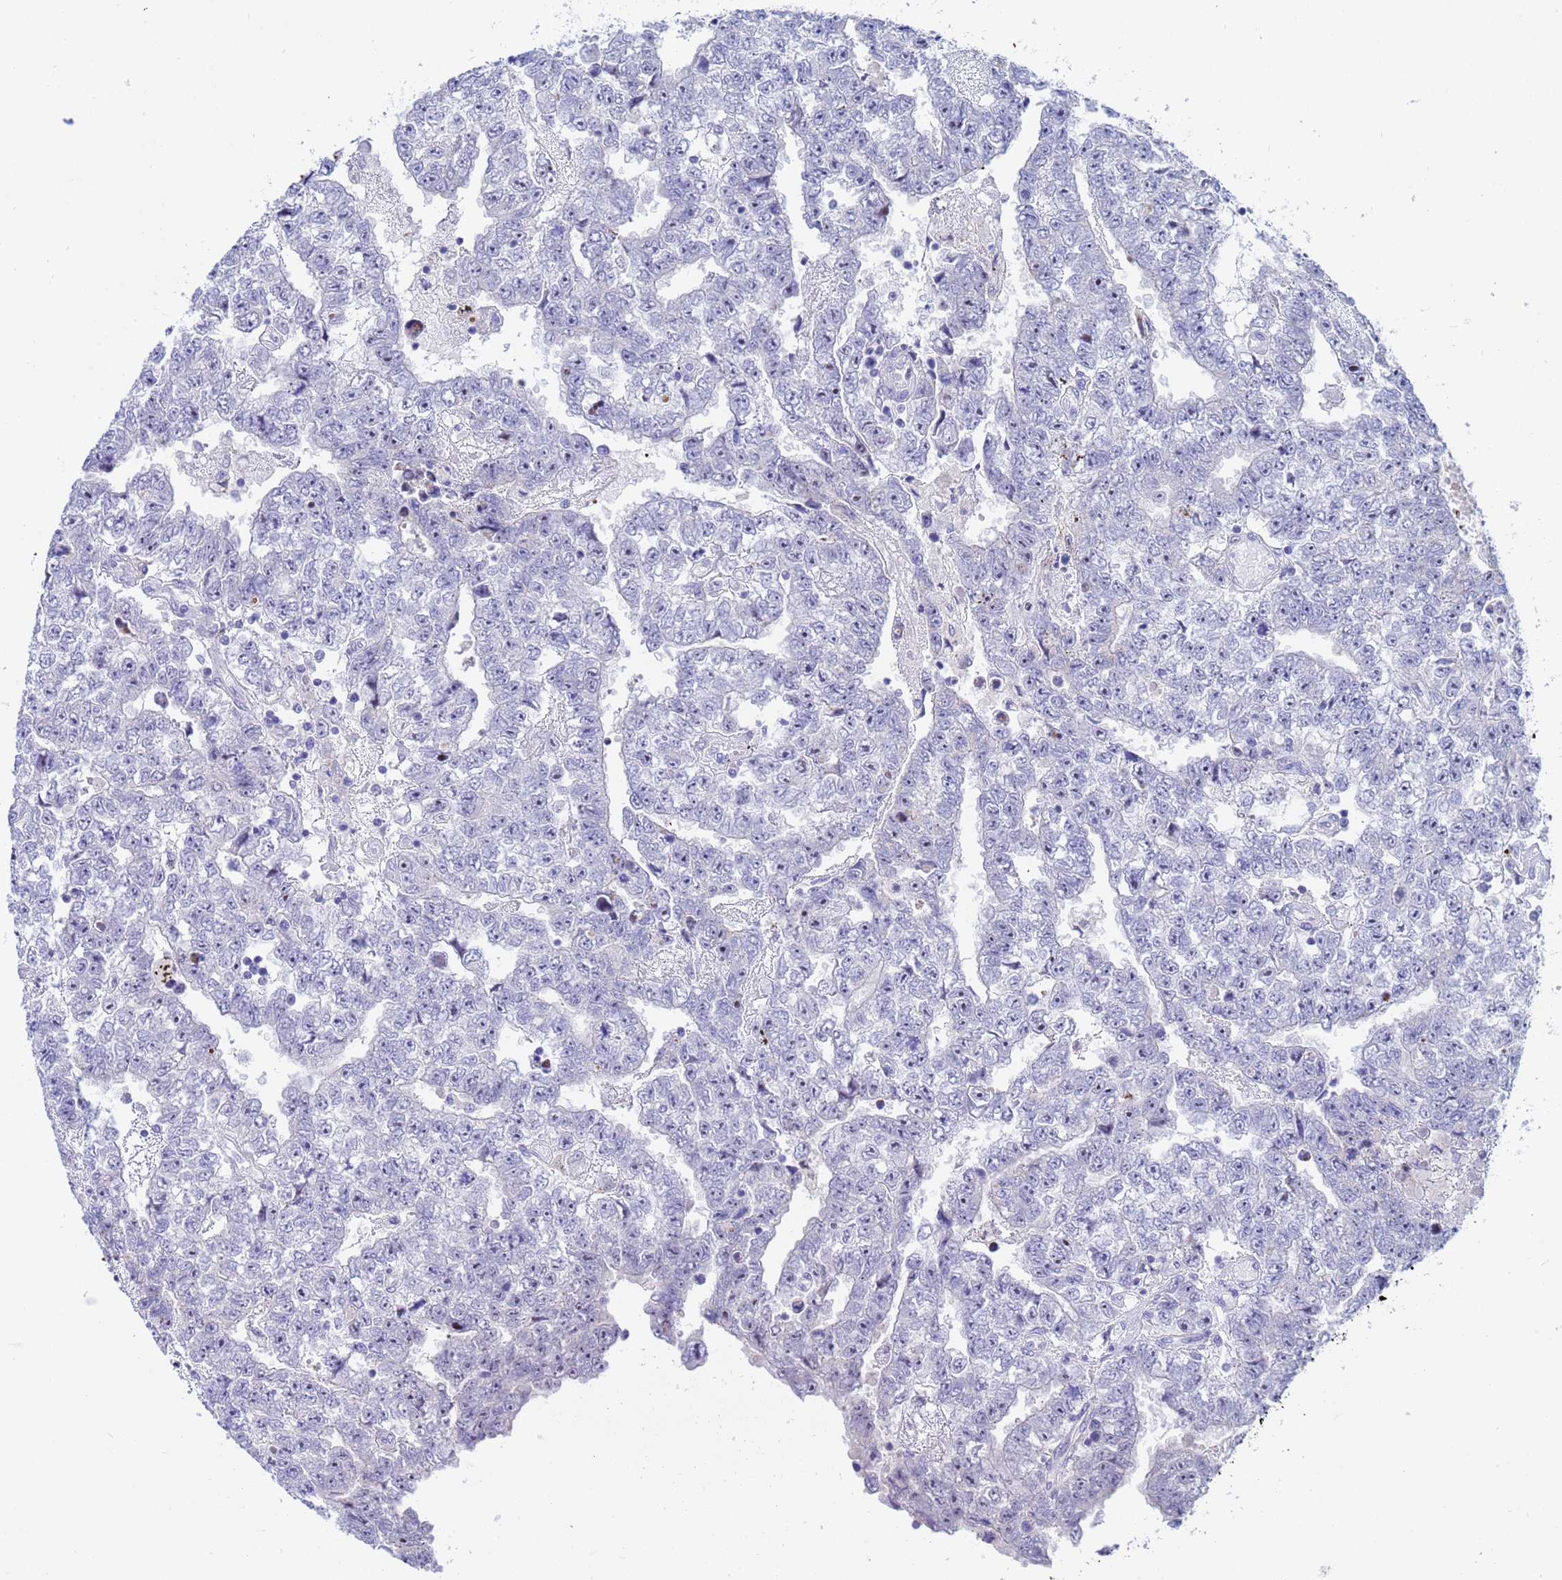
{"staining": {"intensity": "negative", "quantity": "none", "location": "none"}, "tissue": "testis cancer", "cell_type": "Tumor cells", "image_type": "cancer", "snomed": [{"axis": "morphology", "description": "Carcinoma, Embryonal, NOS"}, {"axis": "topography", "description": "Testis"}], "caption": "The micrograph shows no staining of tumor cells in testis cancer. (DAB IHC visualized using brightfield microscopy, high magnification).", "gene": "LRATD1", "patient": {"sex": "male", "age": 25}}